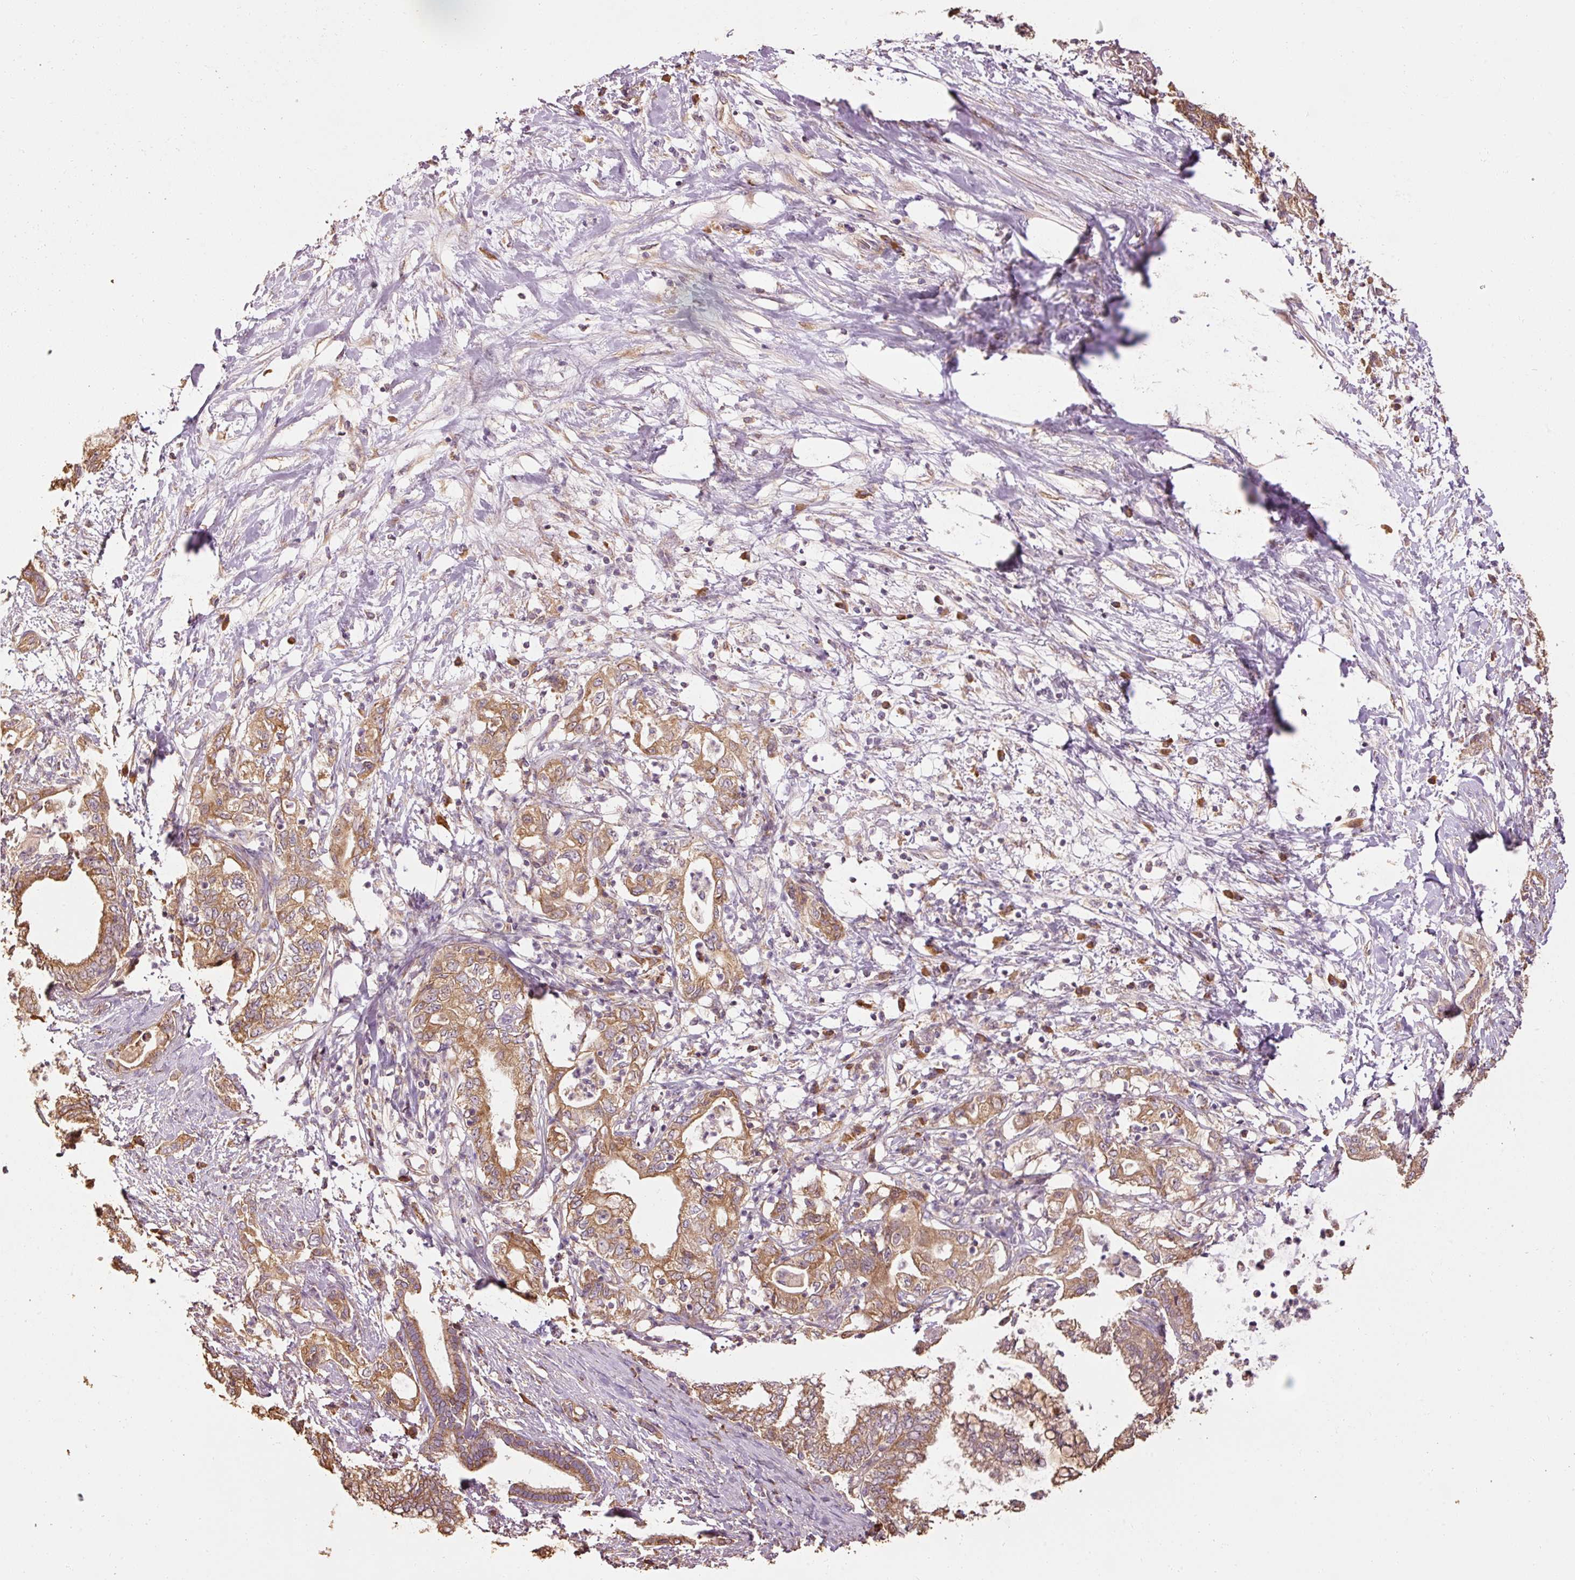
{"staining": {"intensity": "moderate", "quantity": ">75%", "location": "cytoplasmic/membranous"}, "tissue": "pancreatic cancer", "cell_type": "Tumor cells", "image_type": "cancer", "snomed": [{"axis": "morphology", "description": "Adenocarcinoma, NOS"}, {"axis": "topography", "description": "Pancreas"}], "caption": "A micrograph of human pancreatic cancer stained for a protein displays moderate cytoplasmic/membranous brown staining in tumor cells.", "gene": "EFHC1", "patient": {"sex": "female", "age": 73}}